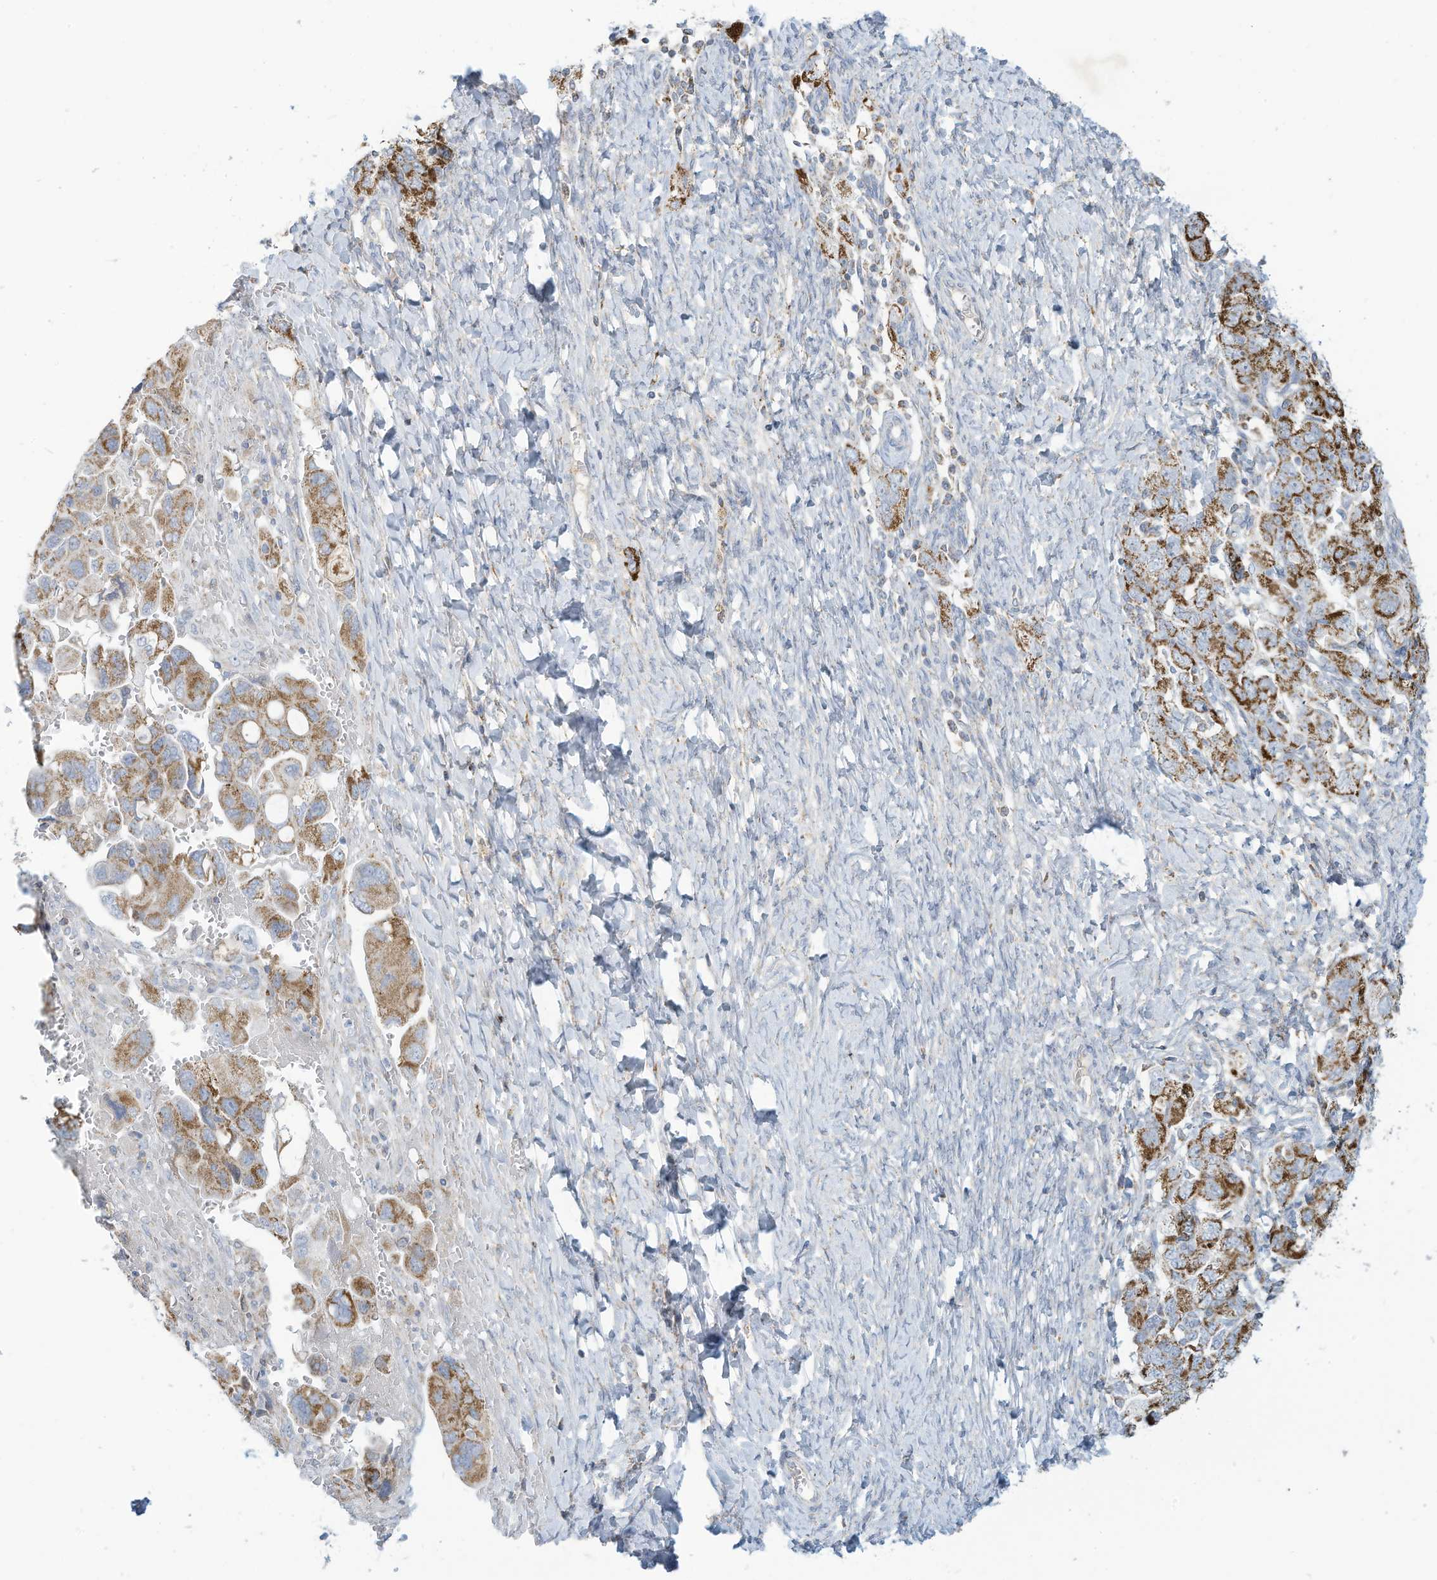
{"staining": {"intensity": "moderate", "quantity": ">75%", "location": "cytoplasmic/membranous"}, "tissue": "ovarian cancer", "cell_type": "Tumor cells", "image_type": "cancer", "snomed": [{"axis": "morphology", "description": "Carcinoma, NOS"}, {"axis": "morphology", "description": "Cystadenocarcinoma, serous, NOS"}, {"axis": "topography", "description": "Ovary"}], "caption": "There is medium levels of moderate cytoplasmic/membranous staining in tumor cells of ovarian cancer (carcinoma), as demonstrated by immunohistochemical staining (brown color).", "gene": "NLN", "patient": {"sex": "female", "age": 69}}